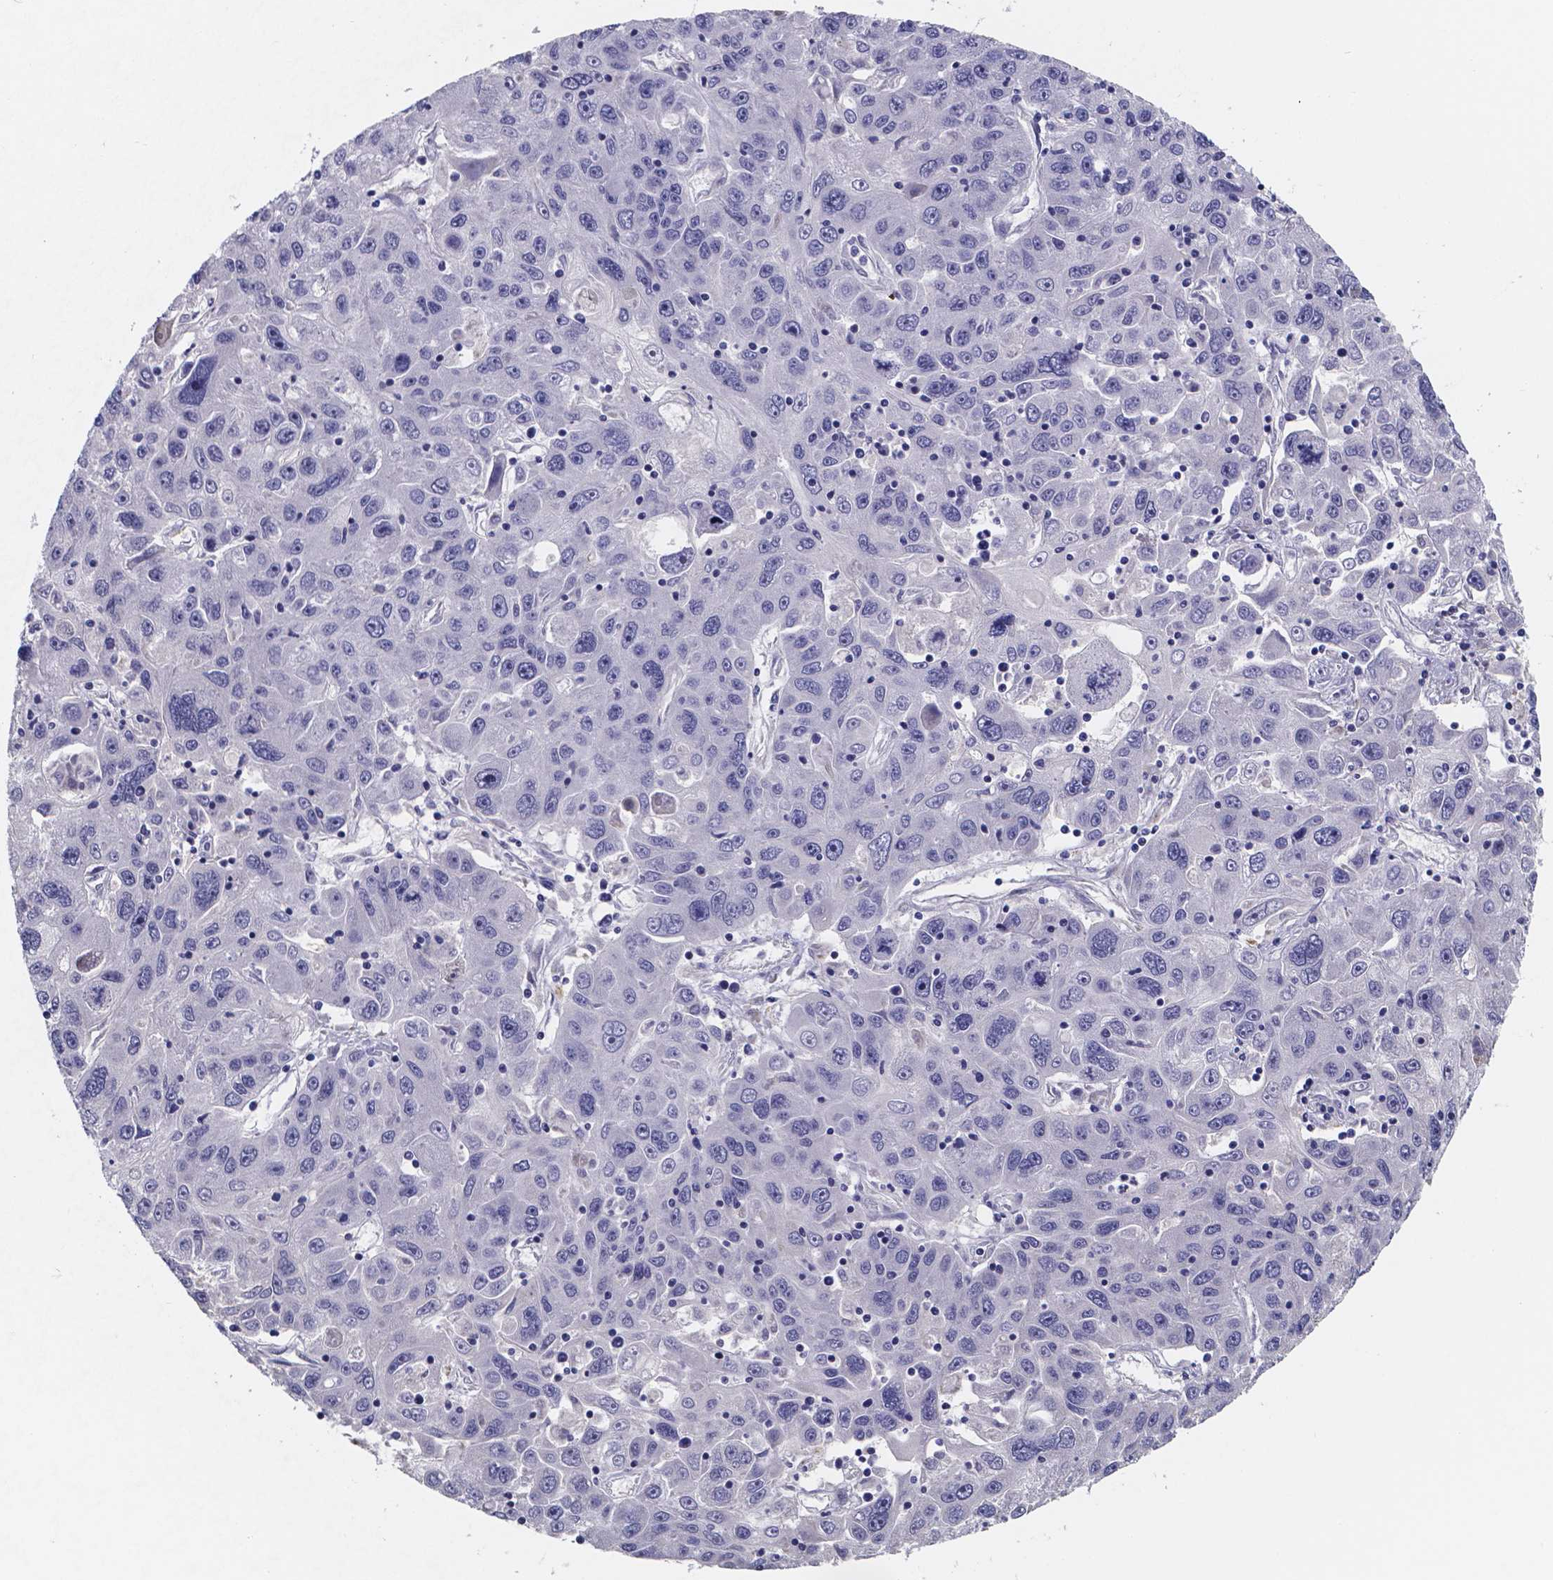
{"staining": {"intensity": "negative", "quantity": "none", "location": "none"}, "tissue": "stomach cancer", "cell_type": "Tumor cells", "image_type": "cancer", "snomed": [{"axis": "morphology", "description": "Adenocarcinoma, NOS"}, {"axis": "topography", "description": "Stomach"}], "caption": "A high-resolution image shows IHC staining of stomach cancer (adenocarcinoma), which shows no significant positivity in tumor cells.", "gene": "GABRA3", "patient": {"sex": "male", "age": 56}}